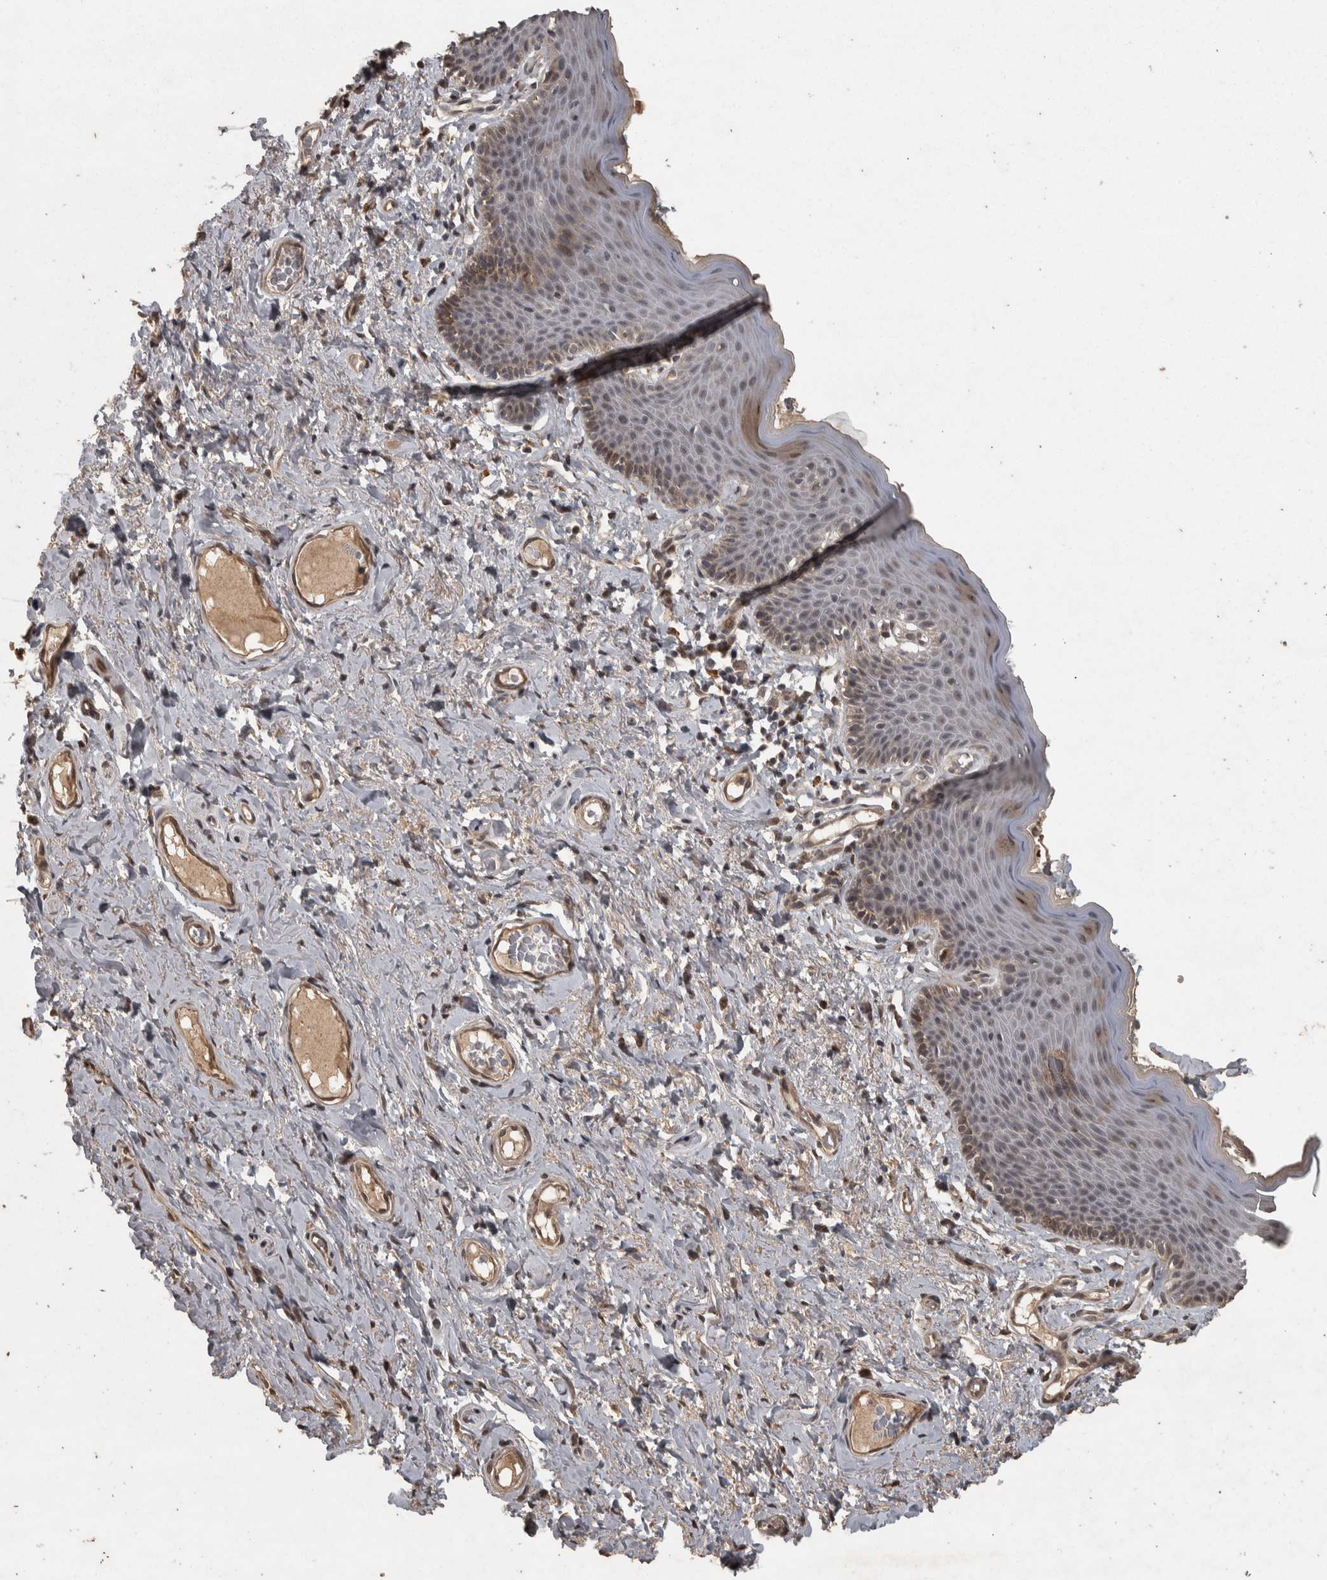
{"staining": {"intensity": "moderate", "quantity": "25%-75%", "location": "cytoplasmic/membranous"}, "tissue": "skin", "cell_type": "Epidermal cells", "image_type": "normal", "snomed": [{"axis": "morphology", "description": "Normal tissue, NOS"}, {"axis": "topography", "description": "Vulva"}], "caption": "Brown immunohistochemical staining in normal skin demonstrates moderate cytoplasmic/membranous expression in approximately 25%-75% of epidermal cells. The staining was performed using DAB (3,3'-diaminobenzidine), with brown indicating positive protein expression. Nuclei are stained blue with hematoxylin.", "gene": "ACO1", "patient": {"sex": "female", "age": 66}}